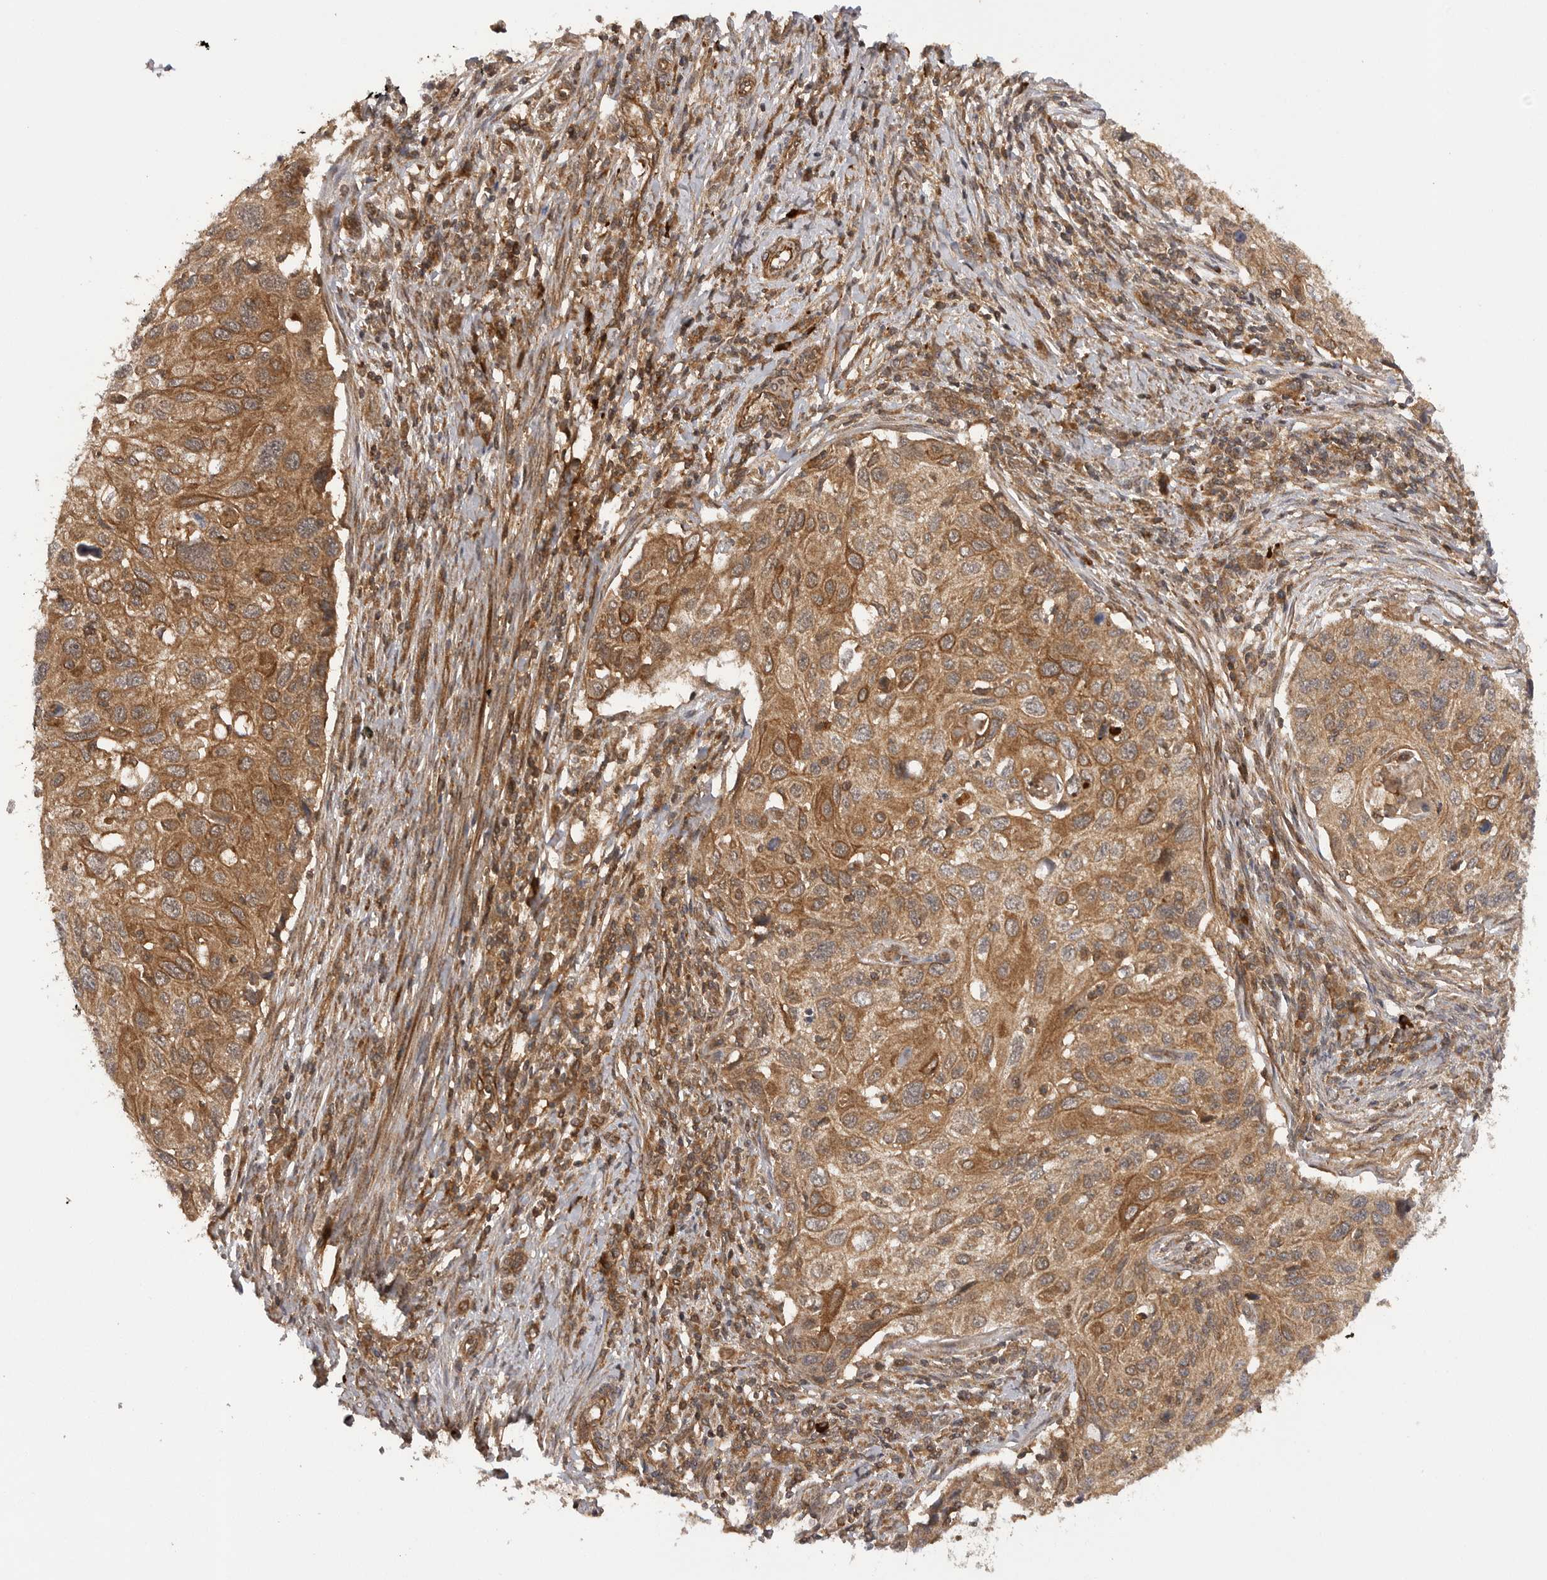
{"staining": {"intensity": "moderate", "quantity": ">75%", "location": "cytoplasmic/membranous"}, "tissue": "cervical cancer", "cell_type": "Tumor cells", "image_type": "cancer", "snomed": [{"axis": "morphology", "description": "Squamous cell carcinoma, NOS"}, {"axis": "topography", "description": "Cervix"}], "caption": "Moderate cytoplasmic/membranous staining is appreciated in approximately >75% of tumor cells in cervical squamous cell carcinoma.", "gene": "PRDX4", "patient": {"sex": "female", "age": 70}}